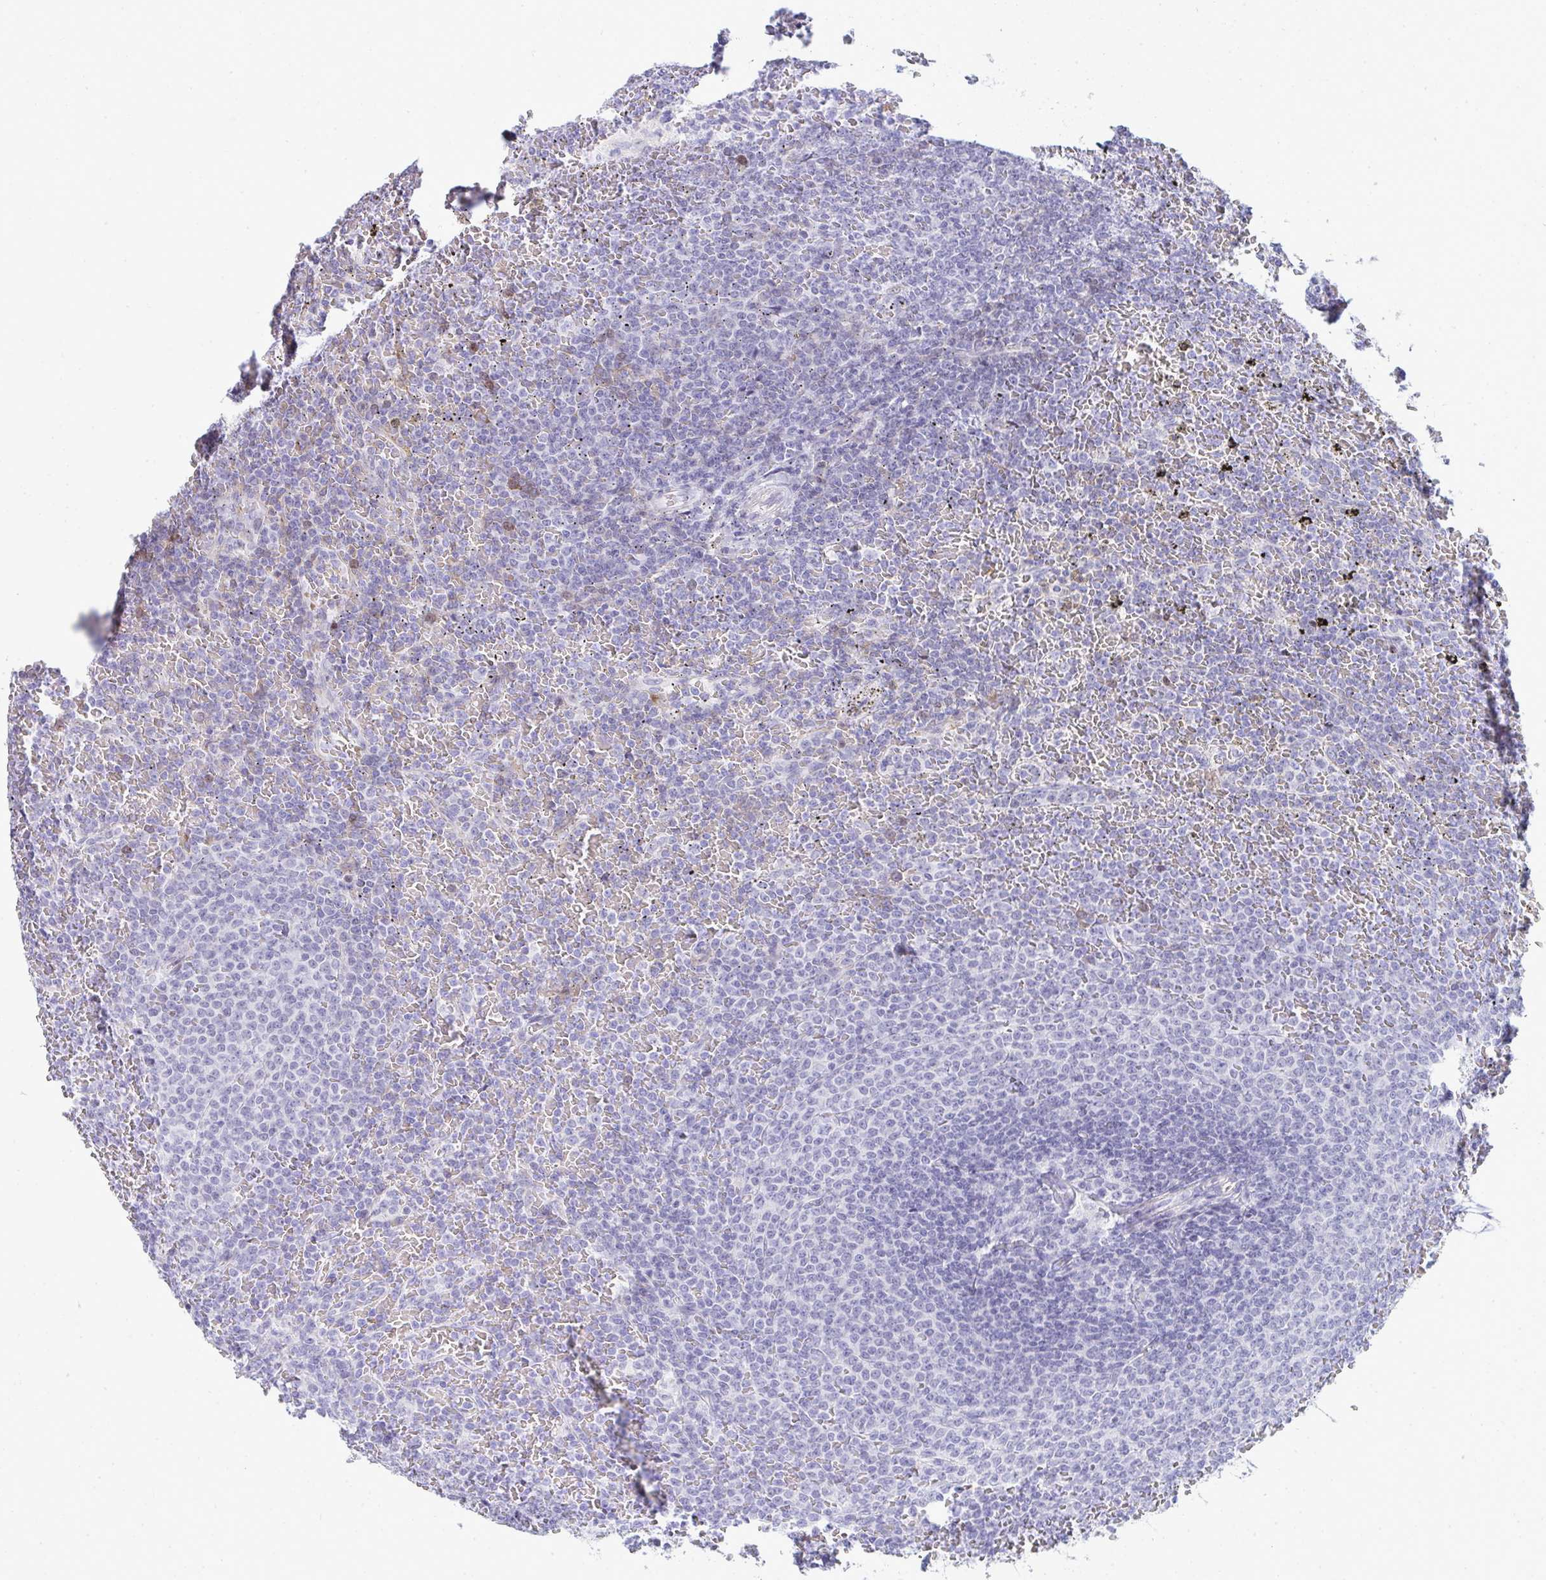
{"staining": {"intensity": "negative", "quantity": "none", "location": "none"}, "tissue": "lymphoma", "cell_type": "Tumor cells", "image_type": "cancer", "snomed": [{"axis": "morphology", "description": "Malignant lymphoma, non-Hodgkin's type, Low grade"}, {"axis": "topography", "description": "Spleen"}], "caption": "This is an IHC image of malignant lymphoma, non-Hodgkin's type (low-grade). There is no staining in tumor cells.", "gene": "ZNF182", "patient": {"sex": "female", "age": 77}}